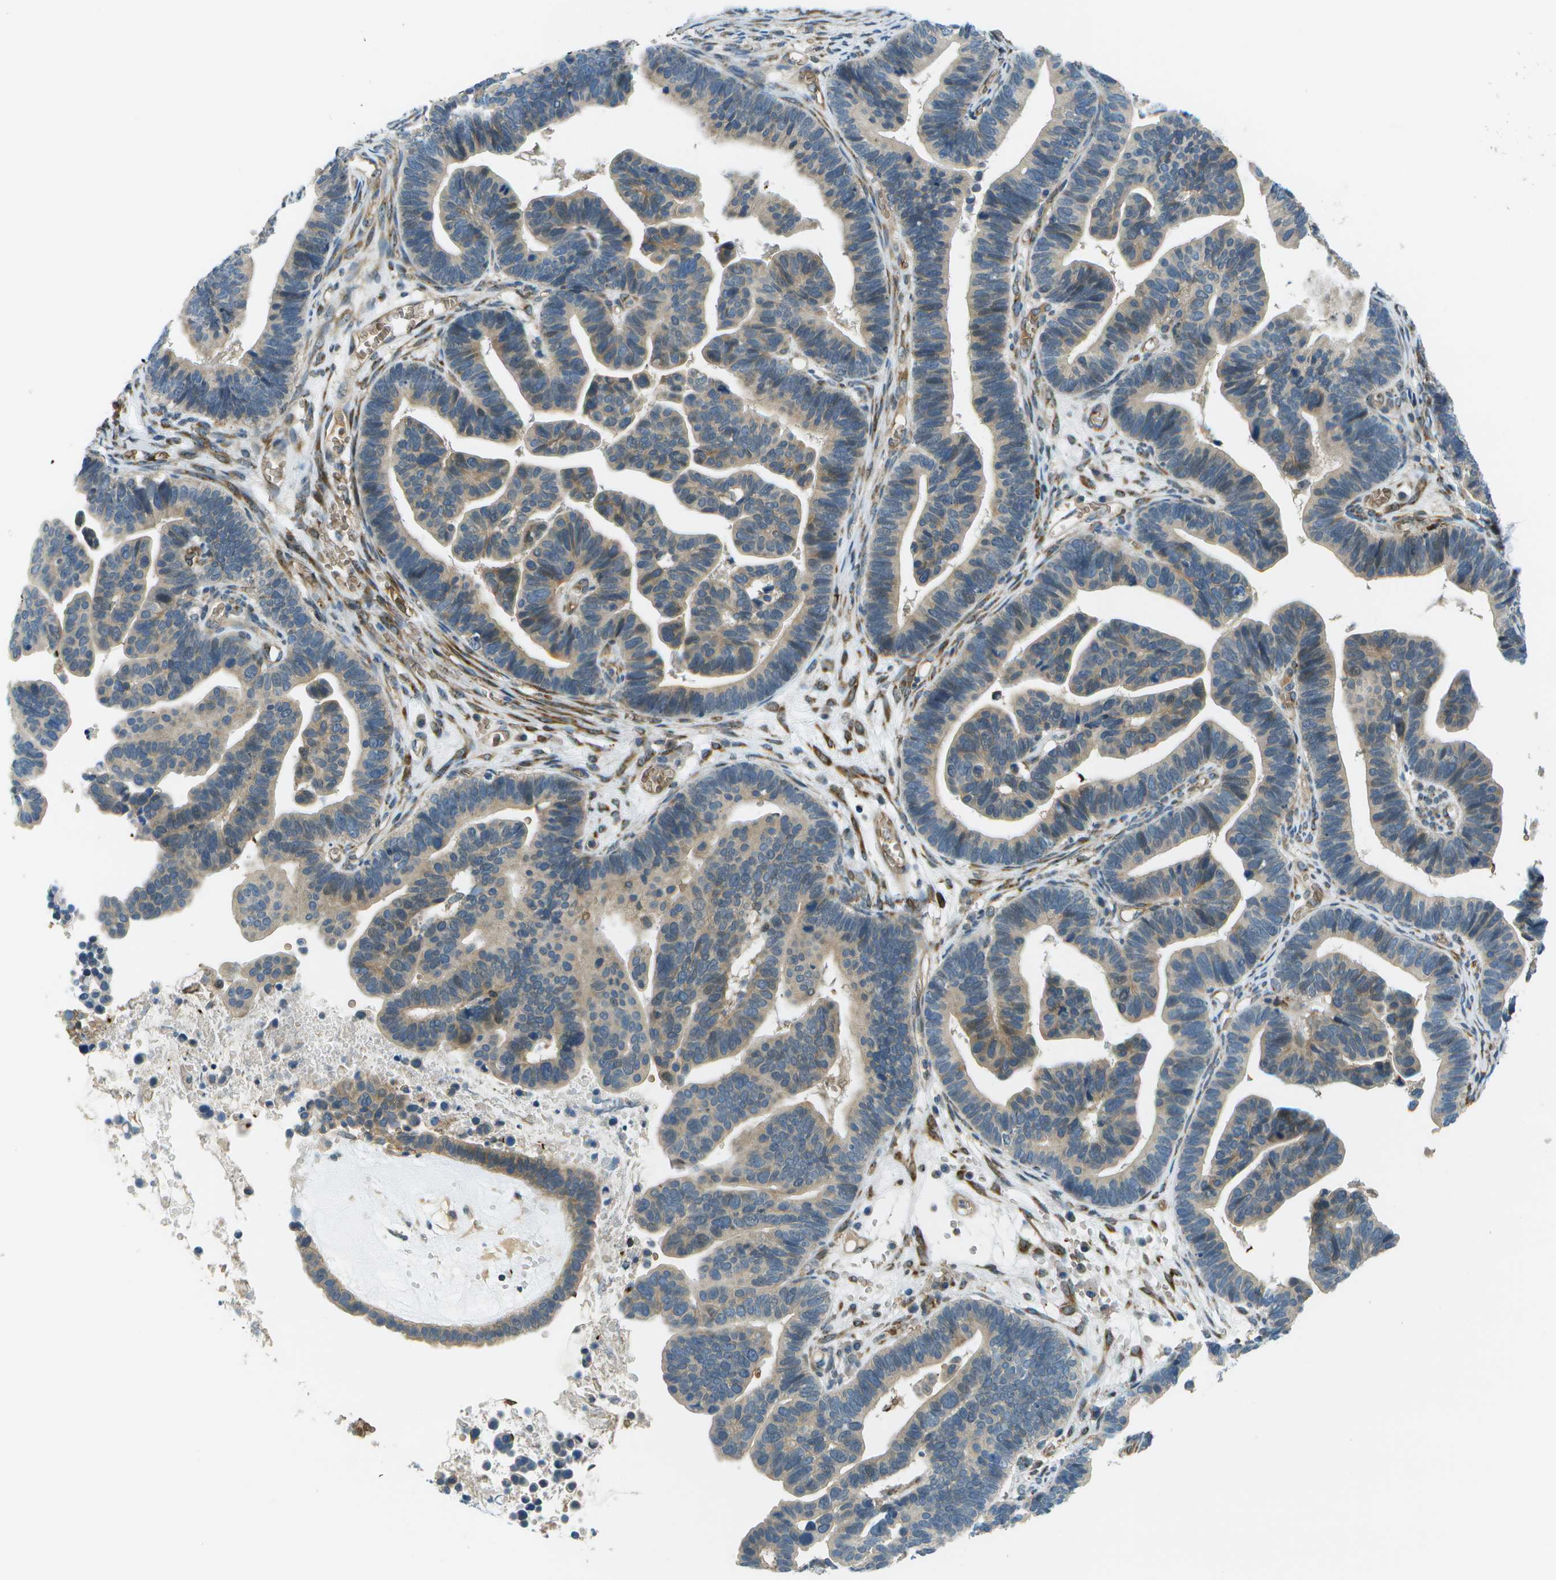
{"staining": {"intensity": "weak", "quantity": "25%-75%", "location": "cytoplasmic/membranous"}, "tissue": "ovarian cancer", "cell_type": "Tumor cells", "image_type": "cancer", "snomed": [{"axis": "morphology", "description": "Cystadenocarcinoma, serous, NOS"}, {"axis": "topography", "description": "Ovary"}], "caption": "Protein analysis of ovarian cancer tissue shows weak cytoplasmic/membranous positivity in about 25%-75% of tumor cells.", "gene": "CTIF", "patient": {"sex": "female", "age": 56}}